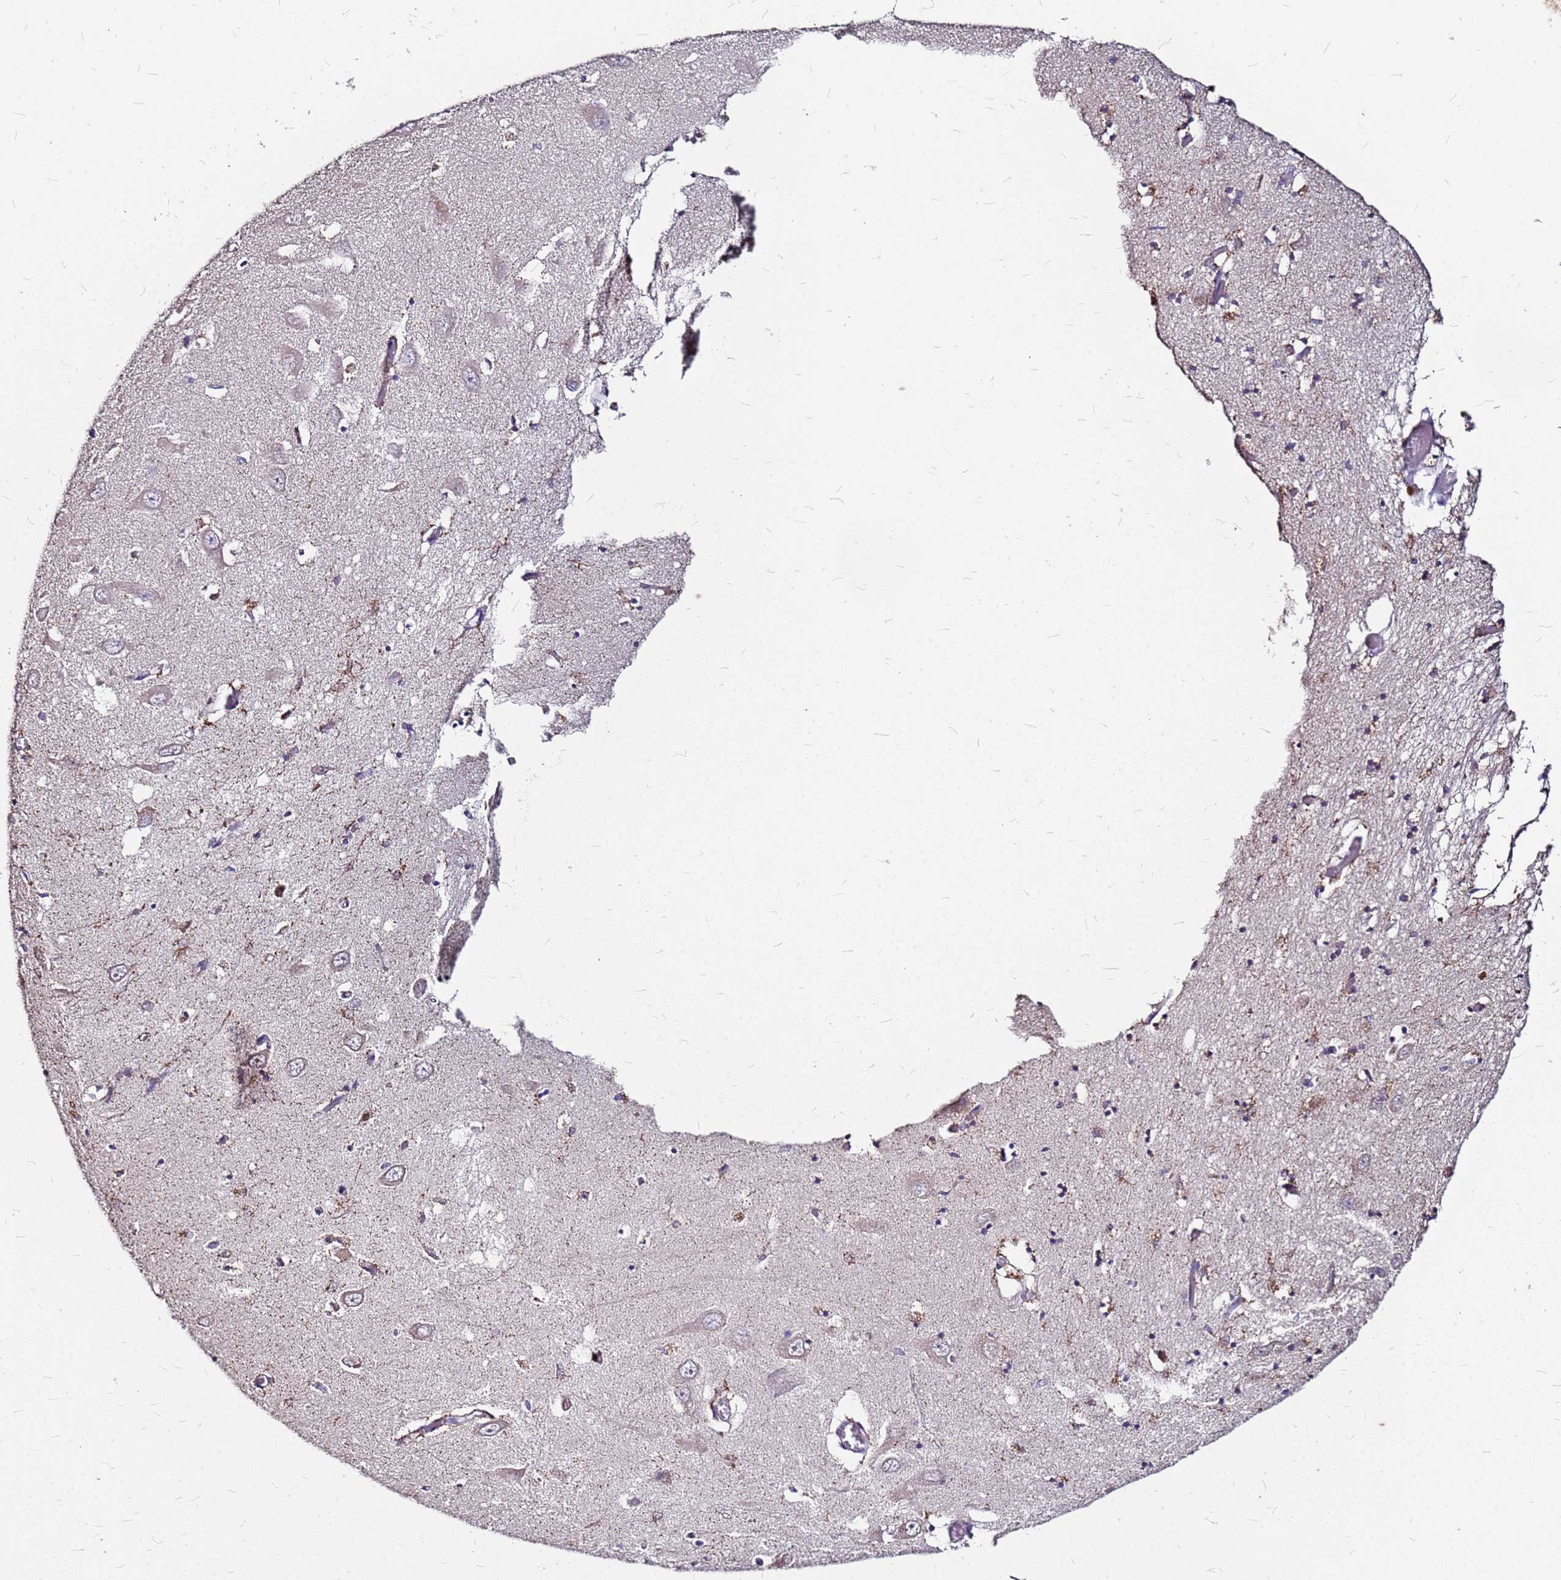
{"staining": {"intensity": "weak", "quantity": "25%-75%", "location": "cytoplasmic/membranous"}, "tissue": "hippocampus", "cell_type": "Glial cells", "image_type": "normal", "snomed": [{"axis": "morphology", "description": "Normal tissue, NOS"}, {"axis": "topography", "description": "Hippocampus"}], "caption": "A brown stain labels weak cytoplasmic/membranous expression of a protein in glial cells of normal hippocampus. (DAB (3,3'-diaminobenzidine) = brown stain, brightfield microscopy at high magnification).", "gene": "DCDC2C", "patient": {"sex": "male", "age": 70}}